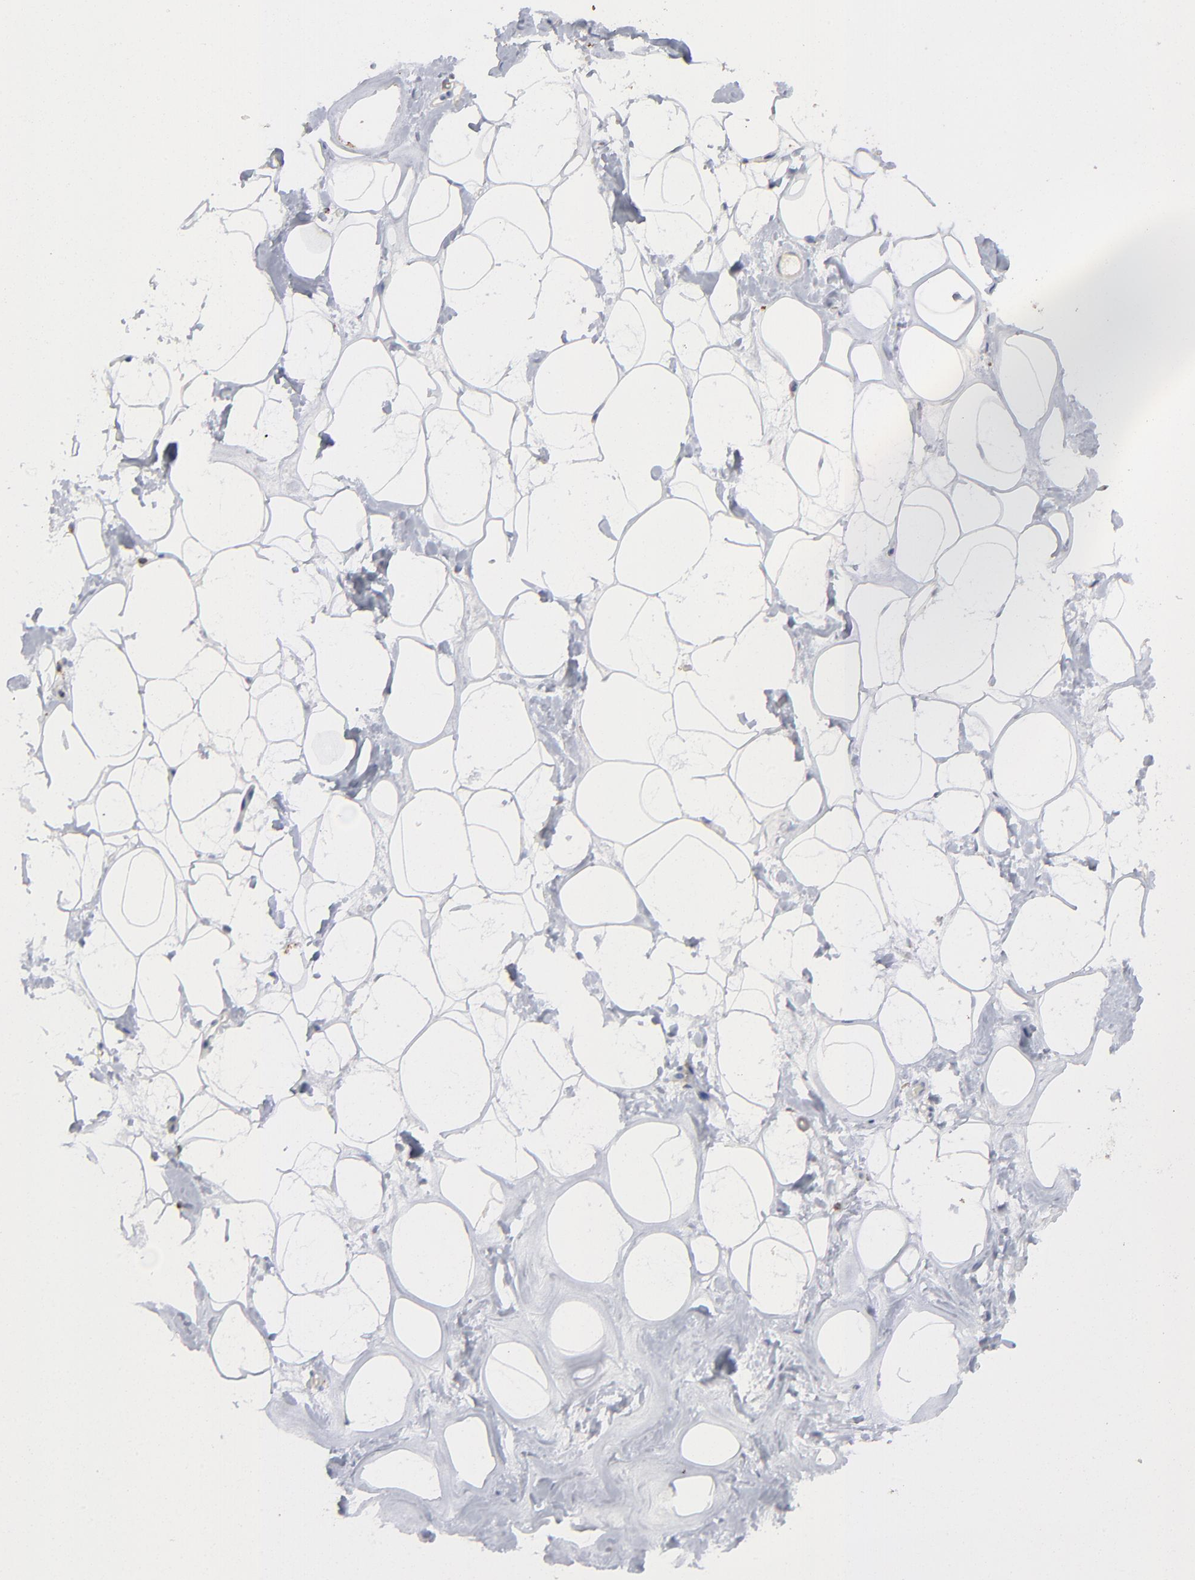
{"staining": {"intensity": "negative", "quantity": "none", "location": "none"}, "tissue": "breast", "cell_type": "Adipocytes", "image_type": "normal", "snomed": [{"axis": "morphology", "description": "Normal tissue, NOS"}, {"axis": "morphology", "description": "Fibrosis, NOS"}, {"axis": "topography", "description": "Breast"}], "caption": "This is an immunohistochemistry (IHC) photomicrograph of normal human breast. There is no expression in adipocytes.", "gene": "ASB3", "patient": {"sex": "female", "age": 39}}